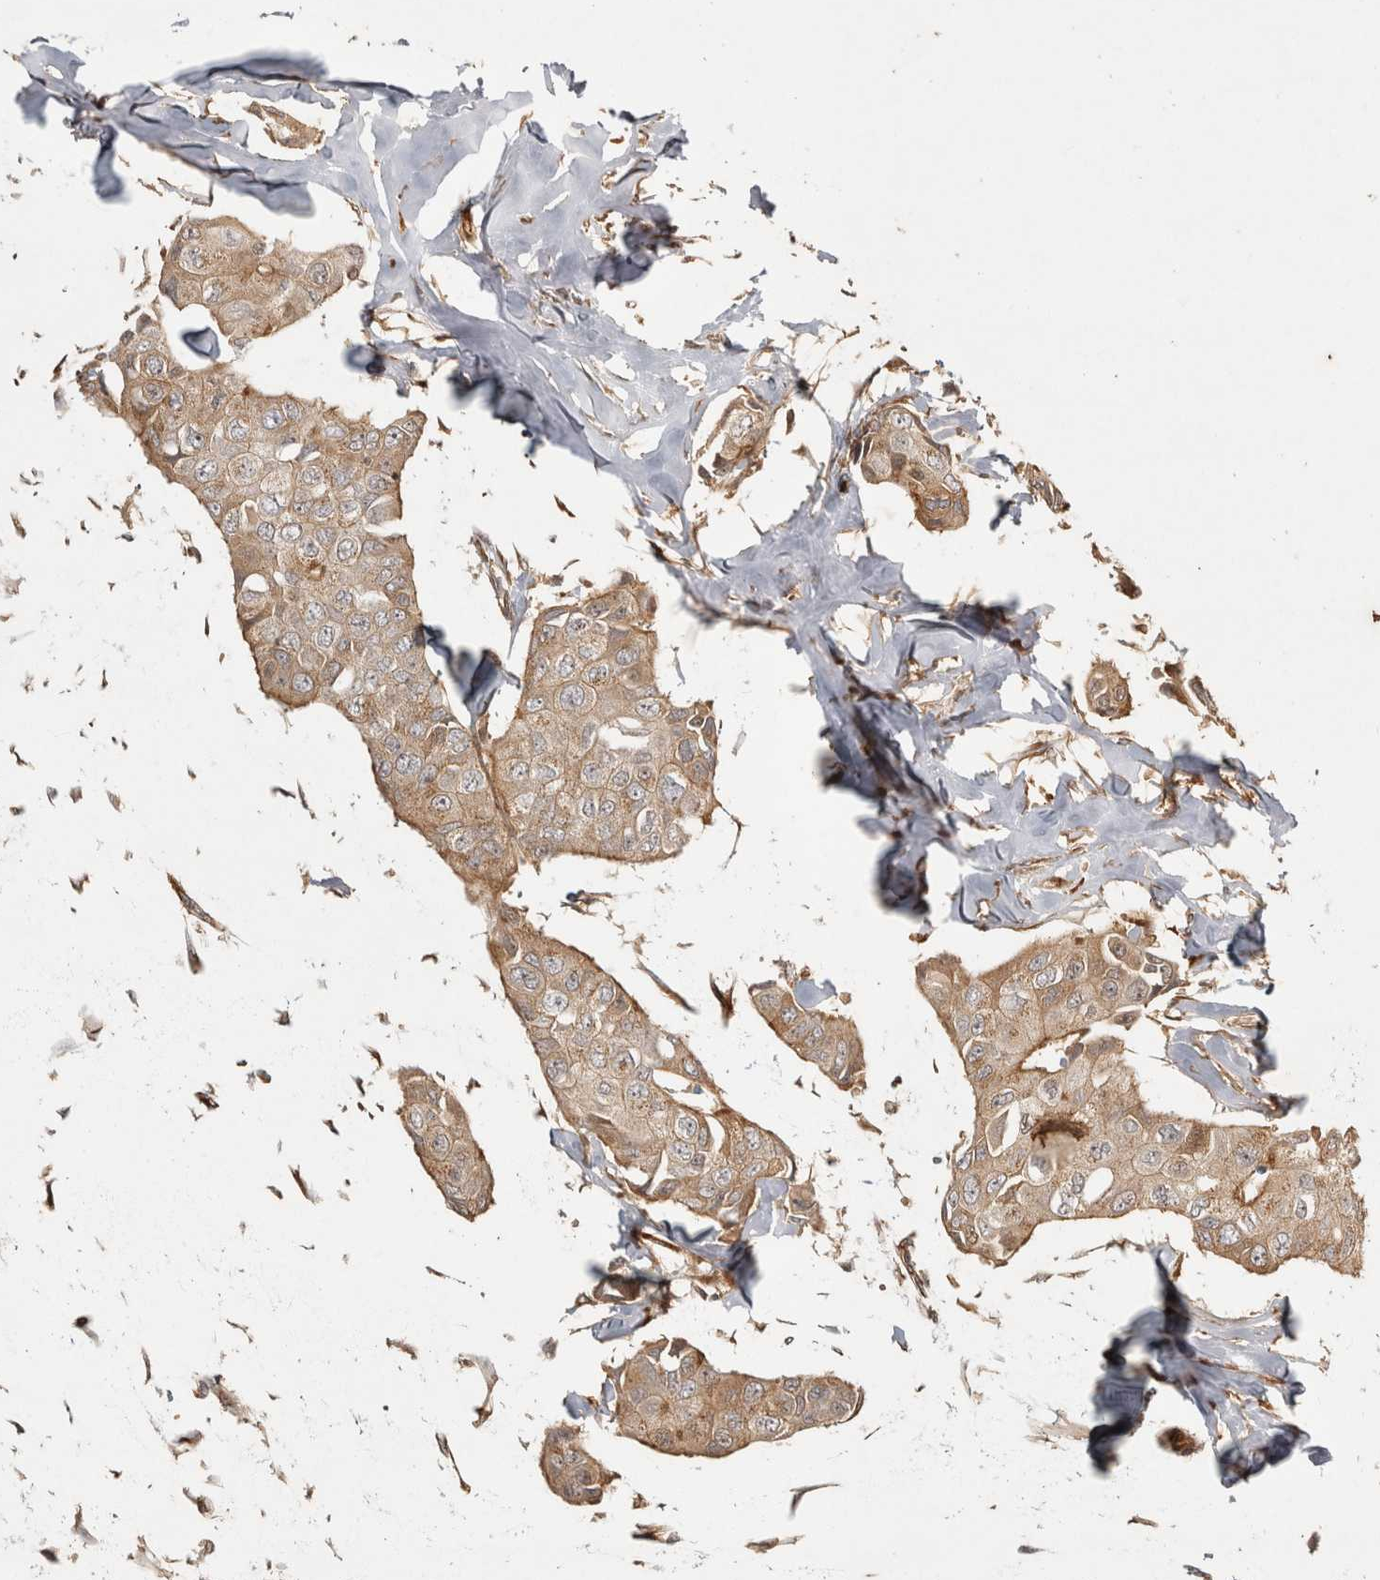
{"staining": {"intensity": "weak", "quantity": ">75%", "location": "cytoplasmic/membranous"}, "tissue": "breast cancer", "cell_type": "Tumor cells", "image_type": "cancer", "snomed": [{"axis": "morphology", "description": "Duct carcinoma"}, {"axis": "topography", "description": "Breast"}], "caption": "About >75% of tumor cells in intraductal carcinoma (breast) show weak cytoplasmic/membranous protein staining as visualized by brown immunohistochemical staining.", "gene": "CAMSAP2", "patient": {"sex": "female", "age": 80}}